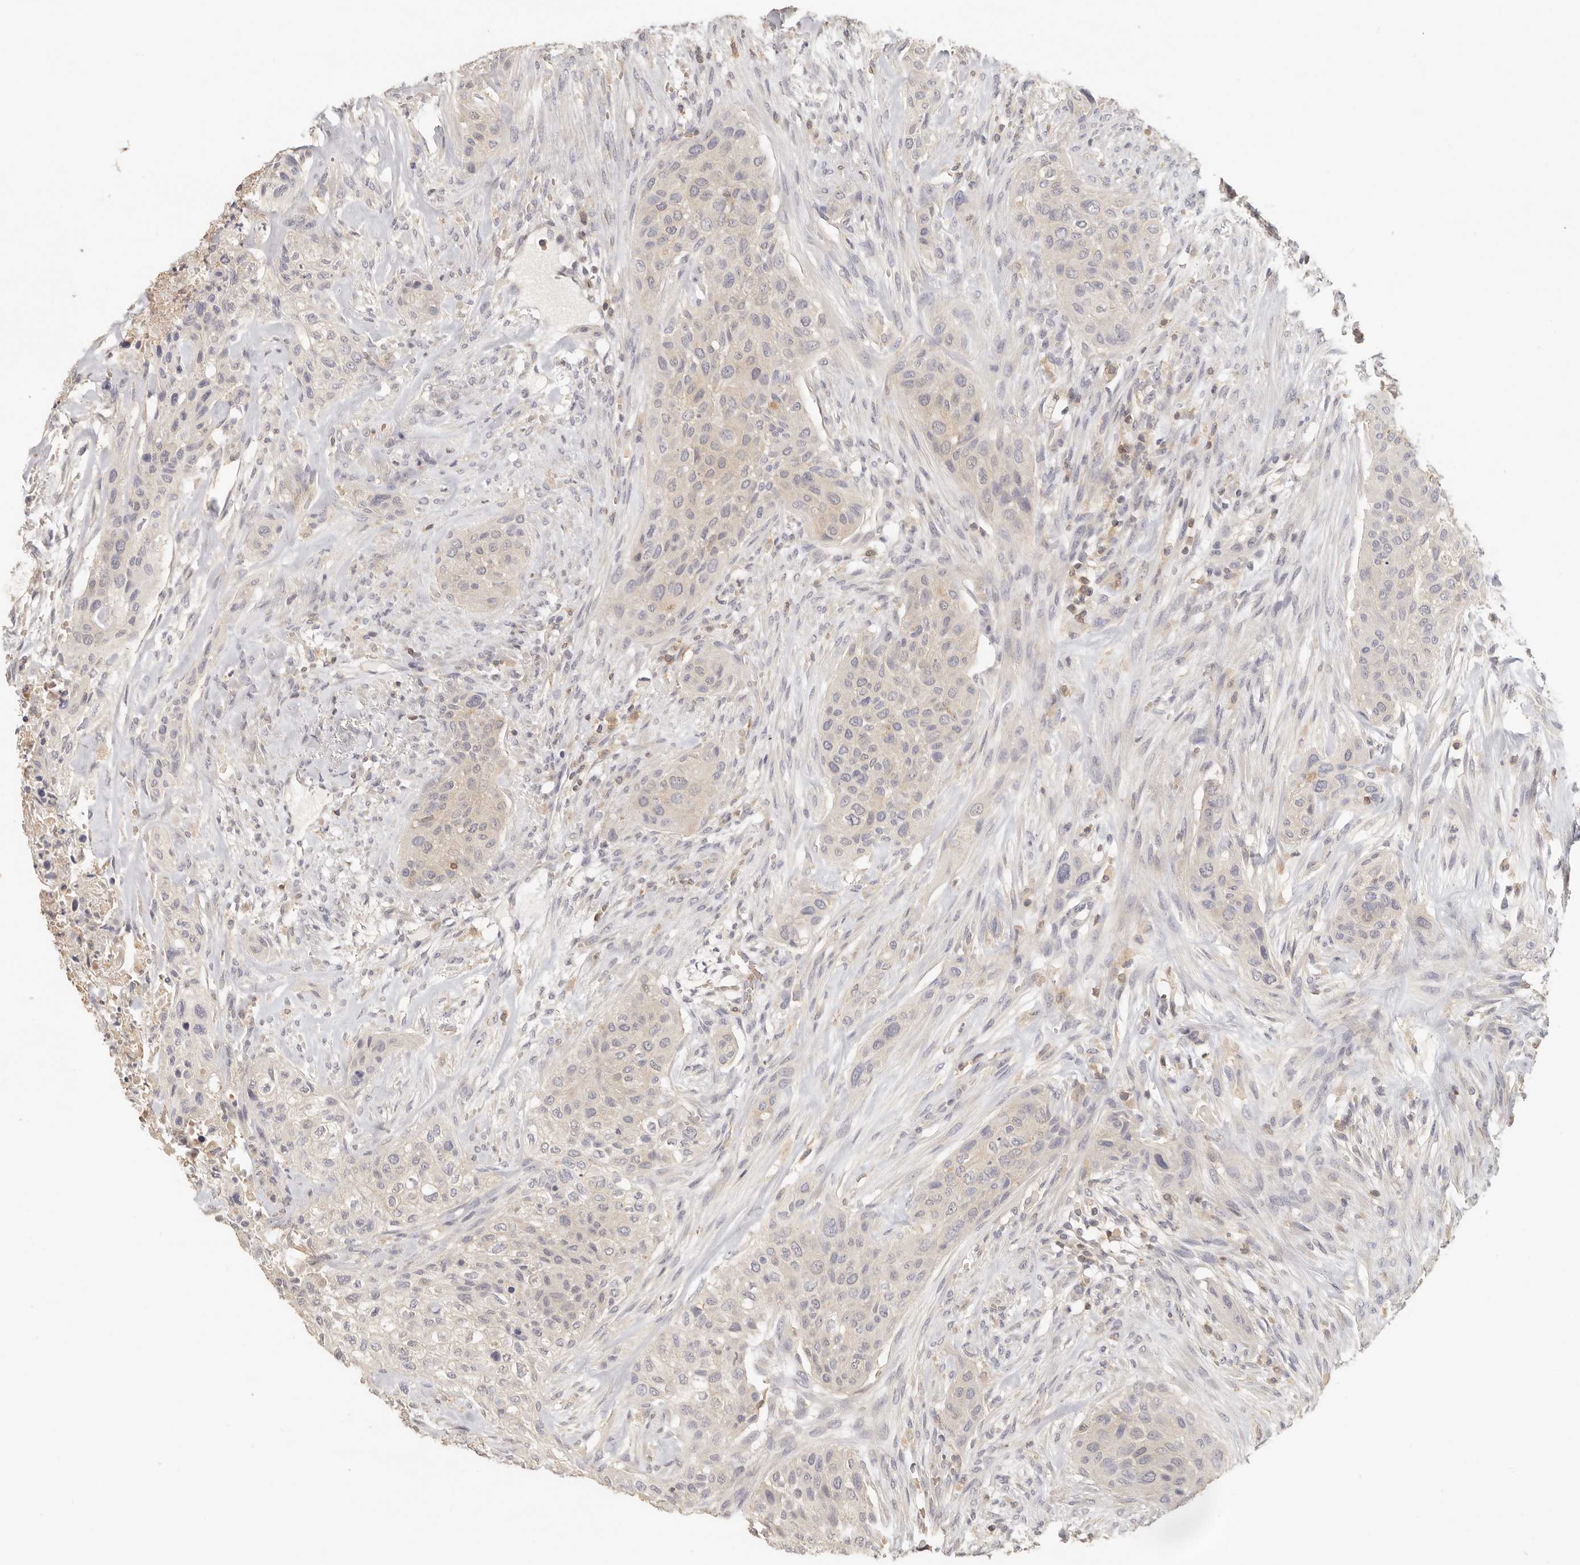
{"staining": {"intensity": "negative", "quantity": "none", "location": "none"}, "tissue": "urothelial cancer", "cell_type": "Tumor cells", "image_type": "cancer", "snomed": [{"axis": "morphology", "description": "Urothelial carcinoma, High grade"}, {"axis": "topography", "description": "Urinary bladder"}], "caption": "IHC micrograph of high-grade urothelial carcinoma stained for a protein (brown), which shows no positivity in tumor cells.", "gene": "CSK", "patient": {"sex": "male", "age": 35}}